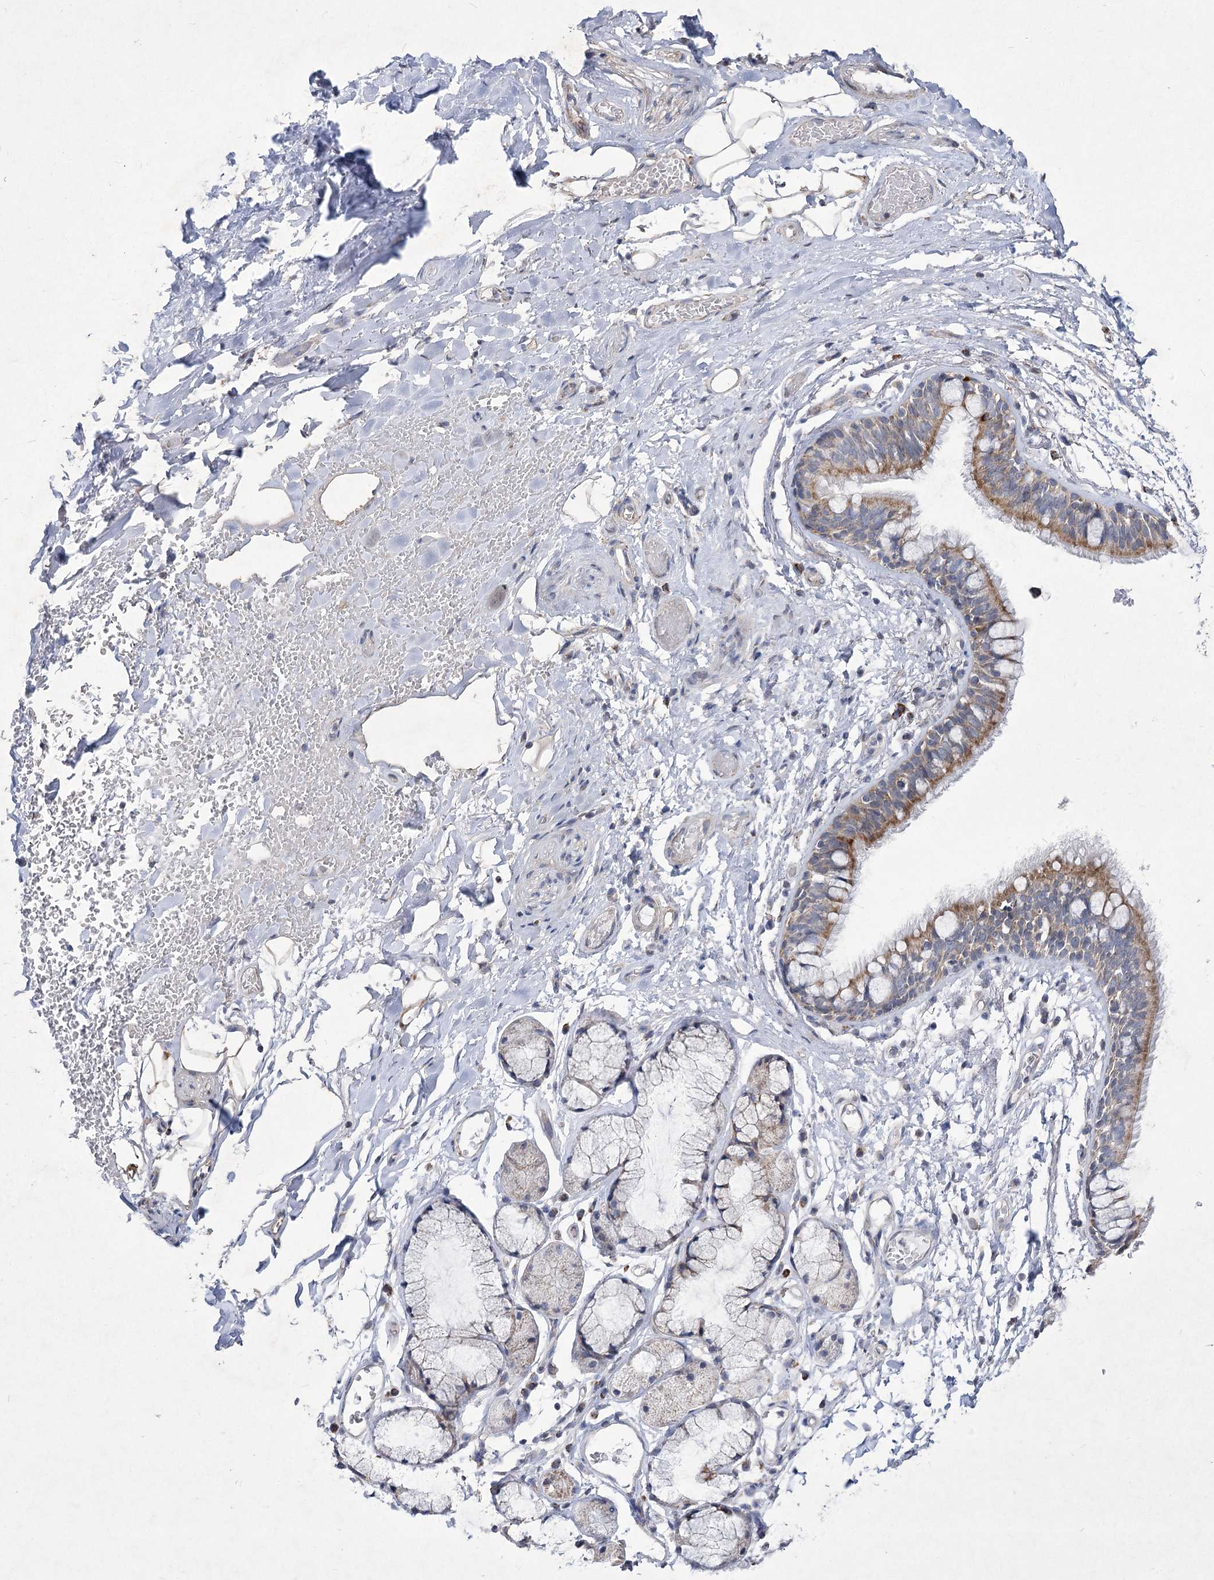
{"staining": {"intensity": "moderate", "quantity": "<25%", "location": "cytoplasmic/membranous"}, "tissue": "adipose tissue", "cell_type": "Adipocytes", "image_type": "normal", "snomed": [{"axis": "morphology", "description": "Normal tissue, NOS"}, {"axis": "topography", "description": "Cartilage tissue"}, {"axis": "topography", "description": "Bronchus"}], "caption": "DAB immunohistochemical staining of benign human adipose tissue reveals moderate cytoplasmic/membranous protein expression in about <25% of adipocytes. The staining was performed using DAB (3,3'-diaminobenzidine), with brown indicating positive protein expression. Nuclei are stained blue with hematoxylin.", "gene": "PDHB", "patient": {"sex": "female", "age": 73}}